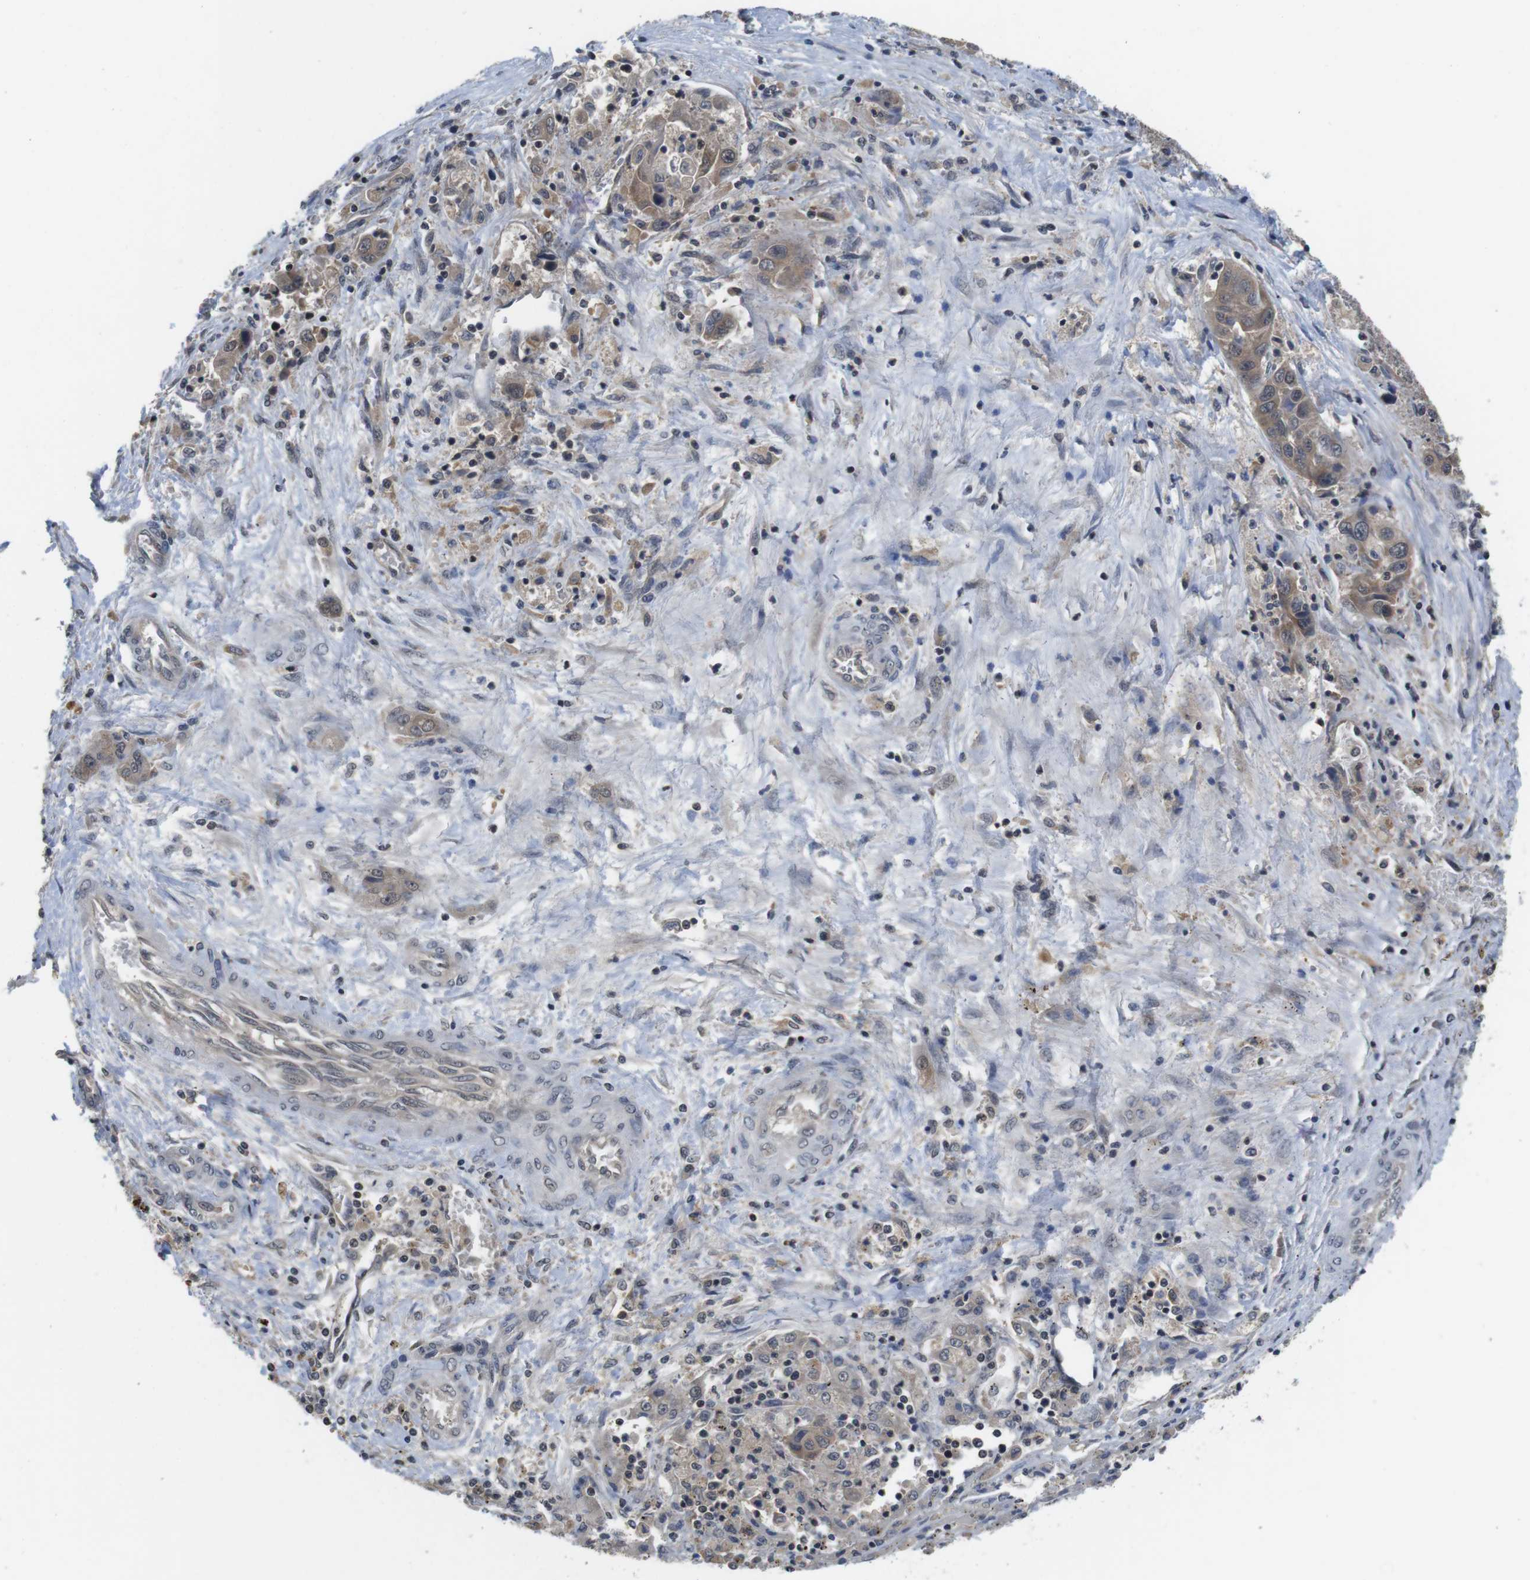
{"staining": {"intensity": "weak", "quantity": "25%-75%", "location": "cytoplasmic/membranous,nuclear"}, "tissue": "liver cancer", "cell_type": "Tumor cells", "image_type": "cancer", "snomed": [{"axis": "morphology", "description": "Cholangiocarcinoma"}, {"axis": "topography", "description": "Liver"}], "caption": "IHC (DAB (3,3'-diaminobenzidine)) staining of cholangiocarcinoma (liver) exhibits weak cytoplasmic/membranous and nuclear protein positivity in approximately 25%-75% of tumor cells.", "gene": "FADD", "patient": {"sex": "female", "age": 52}}